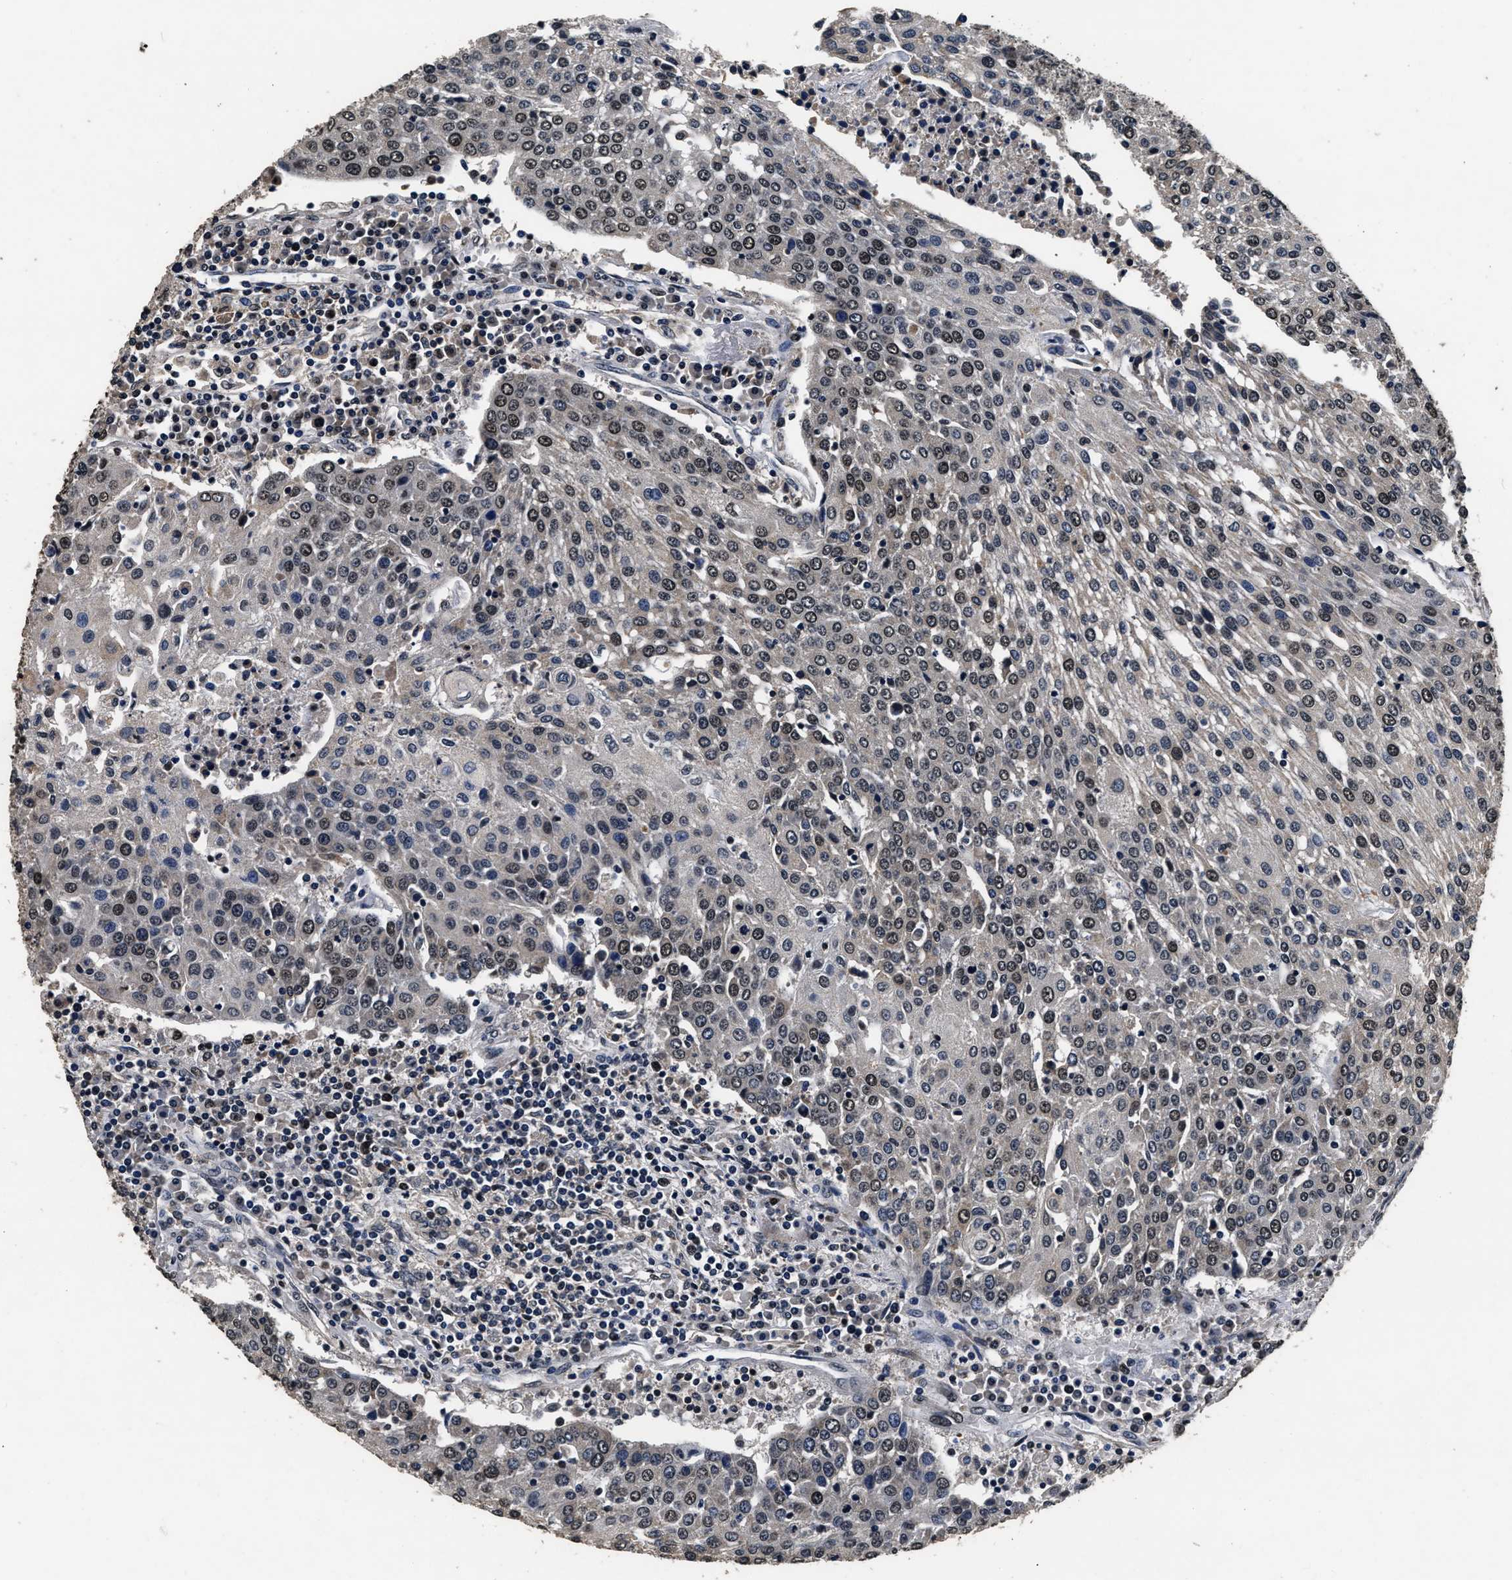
{"staining": {"intensity": "moderate", "quantity": "25%-75%", "location": "nuclear"}, "tissue": "urothelial cancer", "cell_type": "Tumor cells", "image_type": "cancer", "snomed": [{"axis": "morphology", "description": "Urothelial carcinoma, High grade"}, {"axis": "topography", "description": "Urinary bladder"}], "caption": "Protein staining demonstrates moderate nuclear staining in about 25%-75% of tumor cells in urothelial cancer. The staining was performed using DAB to visualize the protein expression in brown, while the nuclei were stained in blue with hematoxylin (Magnification: 20x).", "gene": "CSTF1", "patient": {"sex": "female", "age": 85}}